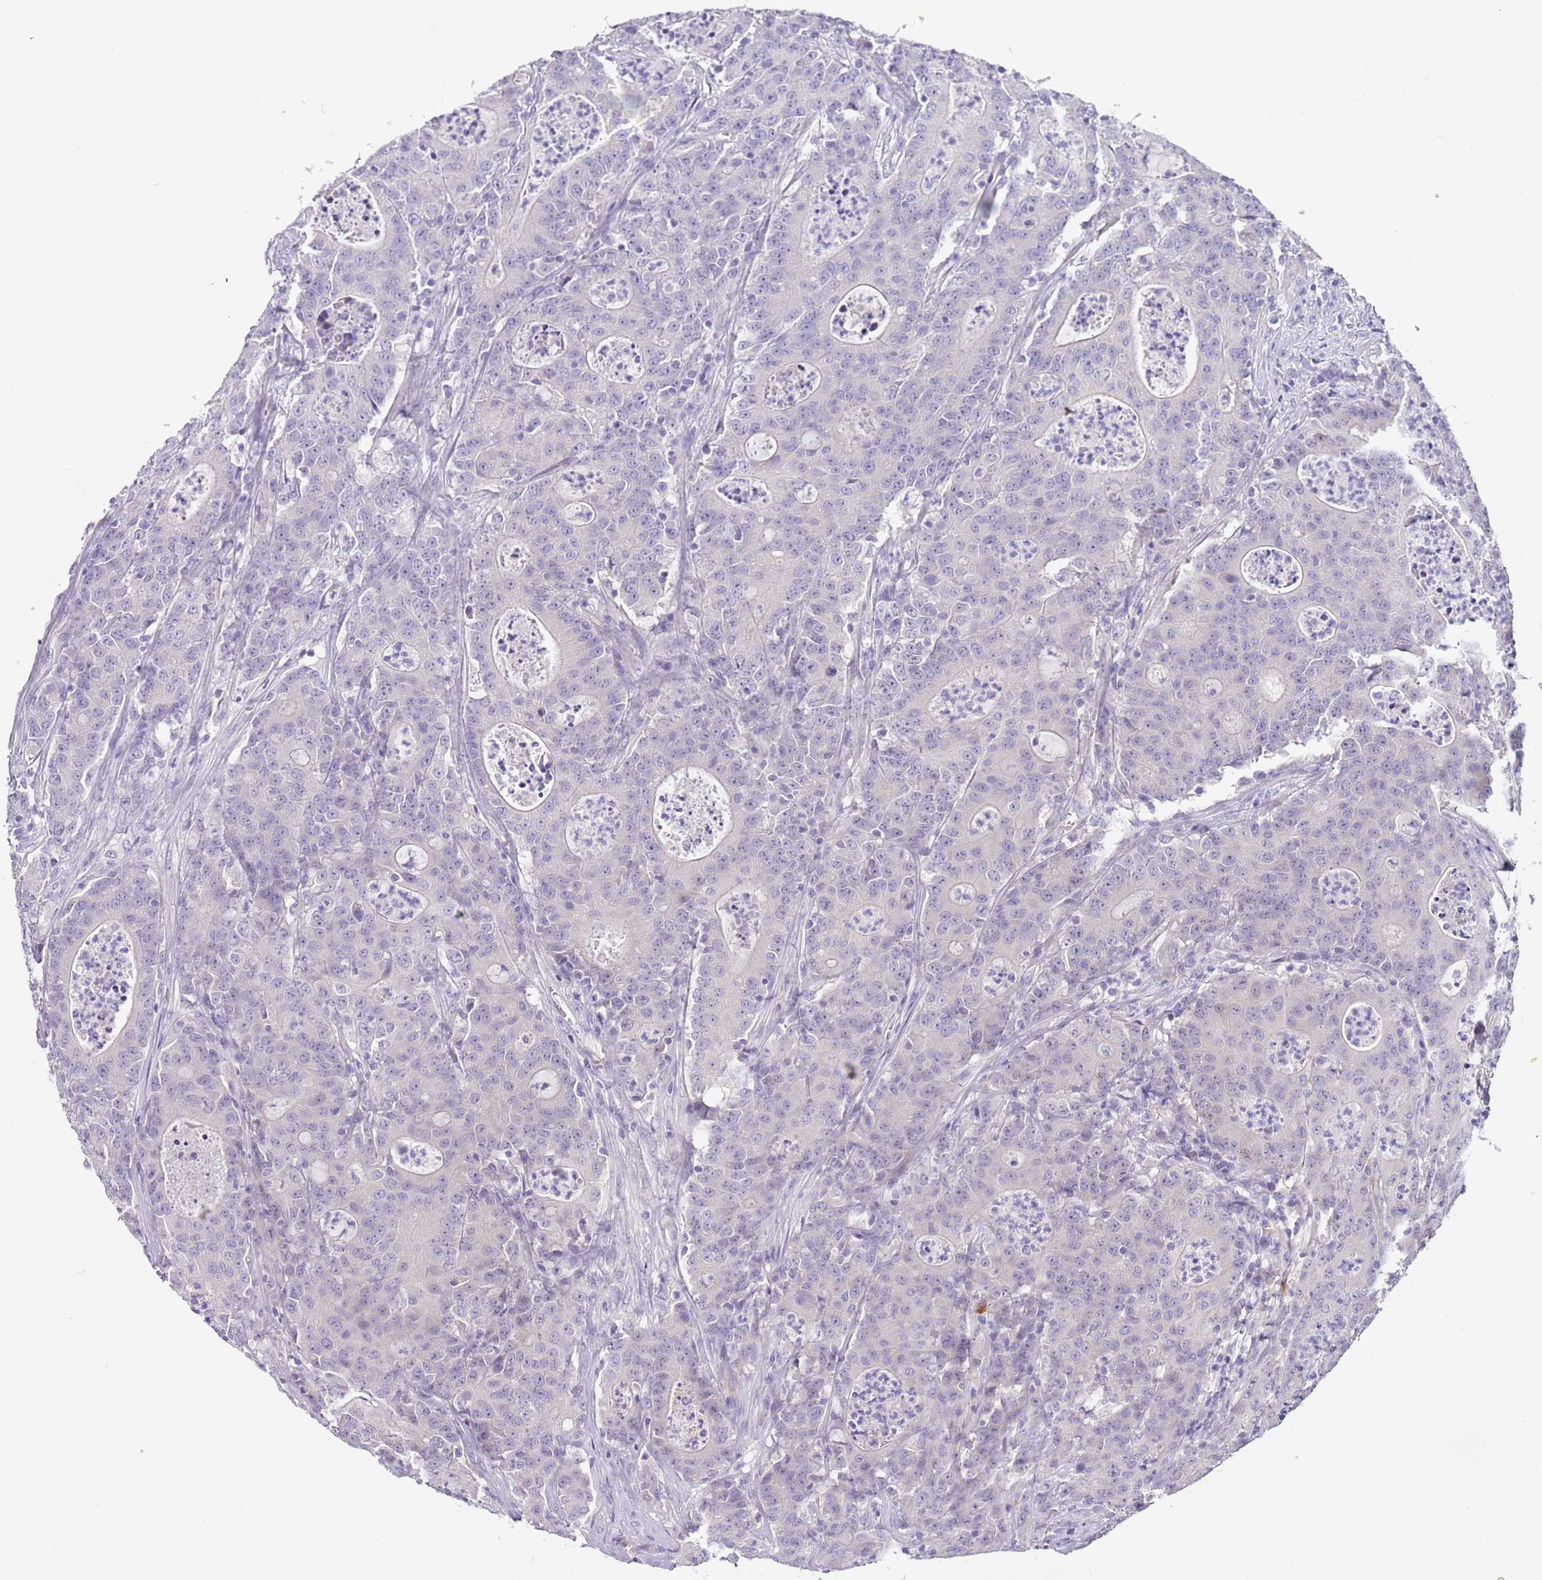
{"staining": {"intensity": "negative", "quantity": "none", "location": "none"}, "tissue": "colorectal cancer", "cell_type": "Tumor cells", "image_type": "cancer", "snomed": [{"axis": "morphology", "description": "Adenocarcinoma, NOS"}, {"axis": "topography", "description": "Colon"}], "caption": "Protein analysis of colorectal adenocarcinoma exhibits no significant staining in tumor cells.", "gene": "RFK", "patient": {"sex": "male", "age": 83}}